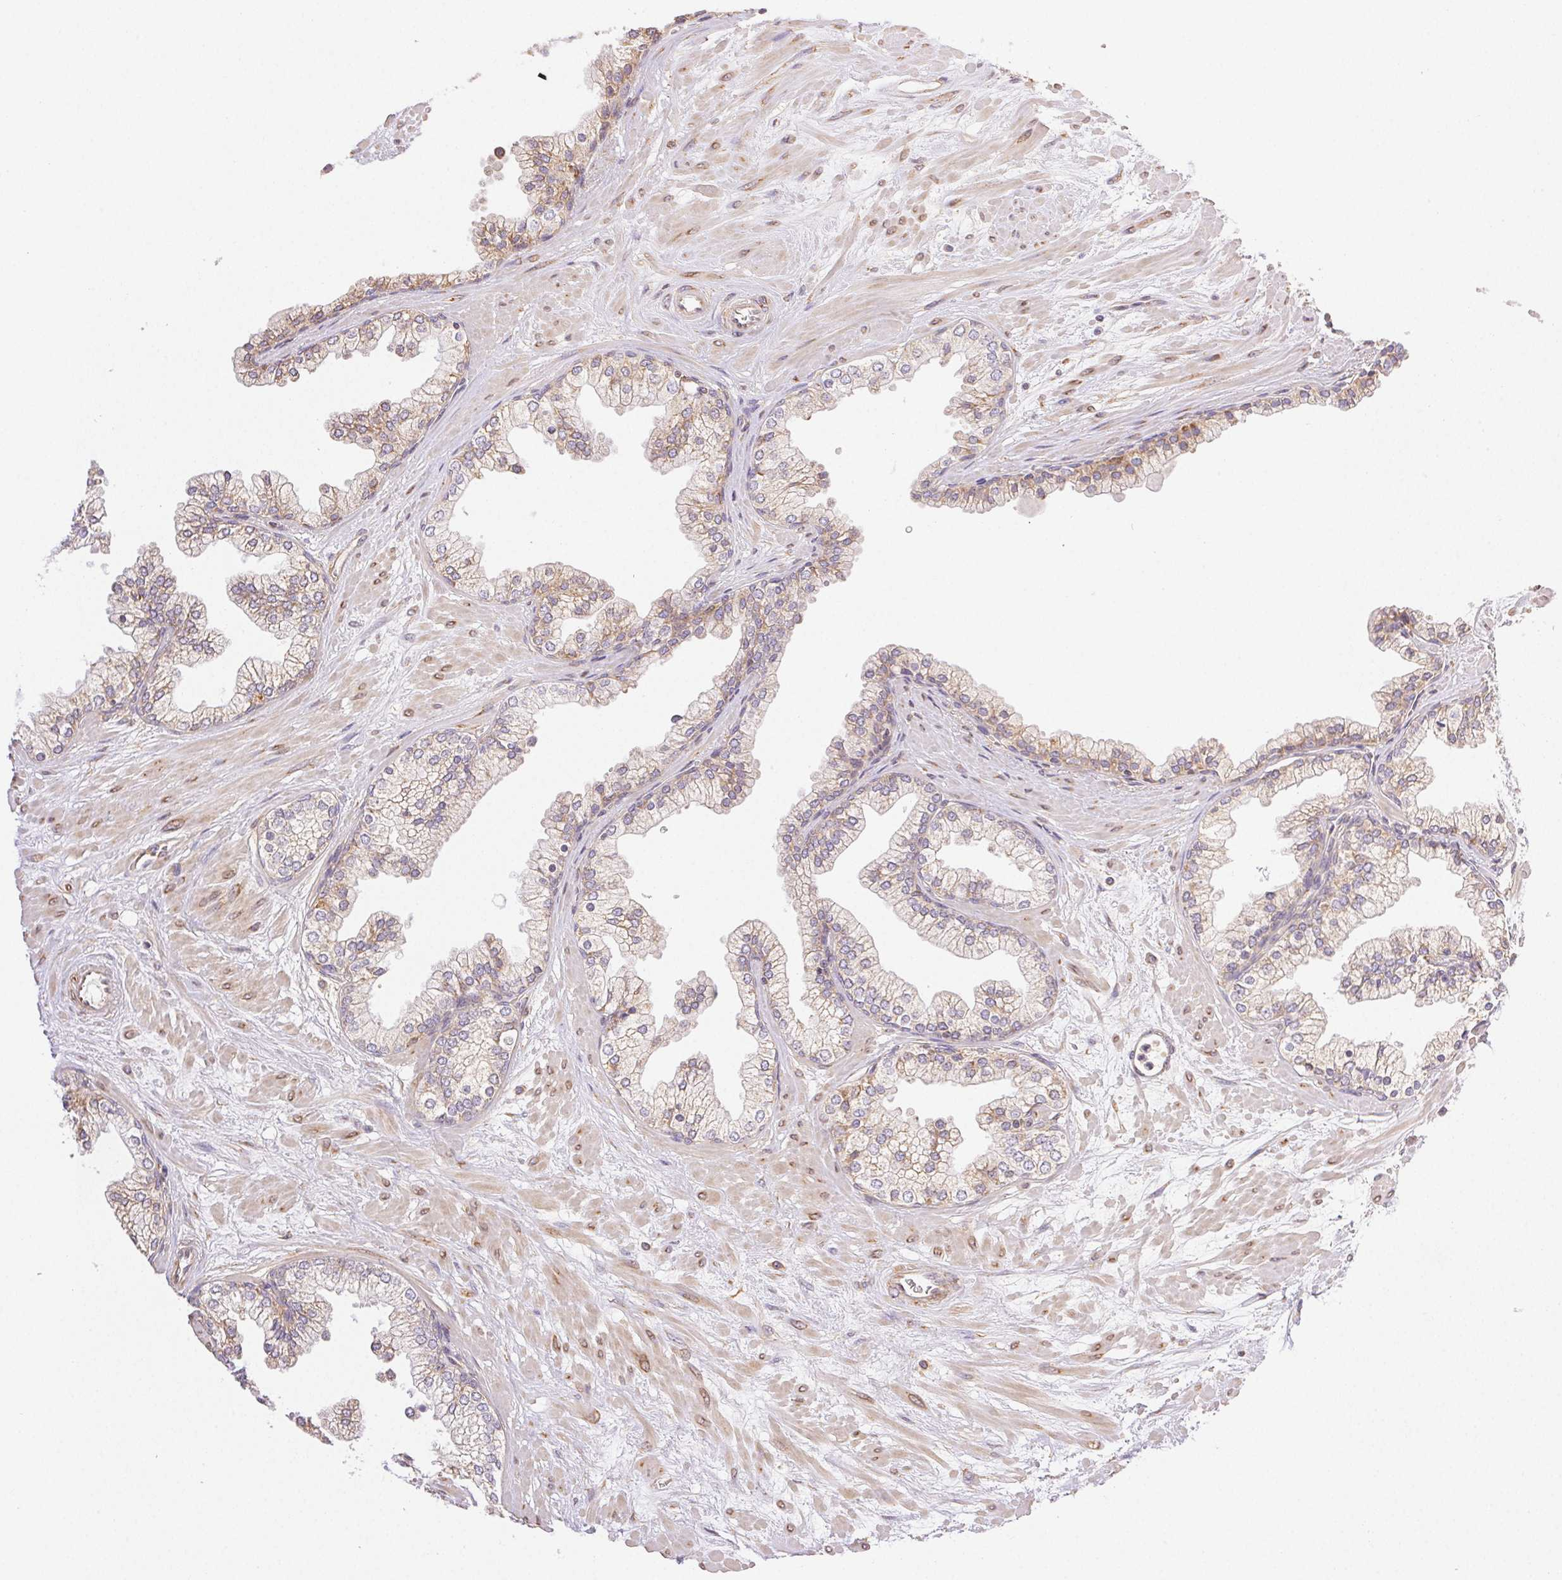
{"staining": {"intensity": "weak", "quantity": ">75%", "location": "cytoplasmic/membranous"}, "tissue": "prostate", "cell_type": "Glandular cells", "image_type": "normal", "snomed": [{"axis": "morphology", "description": "Normal tissue, NOS"}, {"axis": "topography", "description": "Prostate"}, {"axis": "topography", "description": "Peripheral nerve tissue"}], "caption": "The immunohistochemical stain shows weak cytoplasmic/membranous positivity in glandular cells of benign prostate.", "gene": "ENTREP1", "patient": {"sex": "male", "age": 61}}